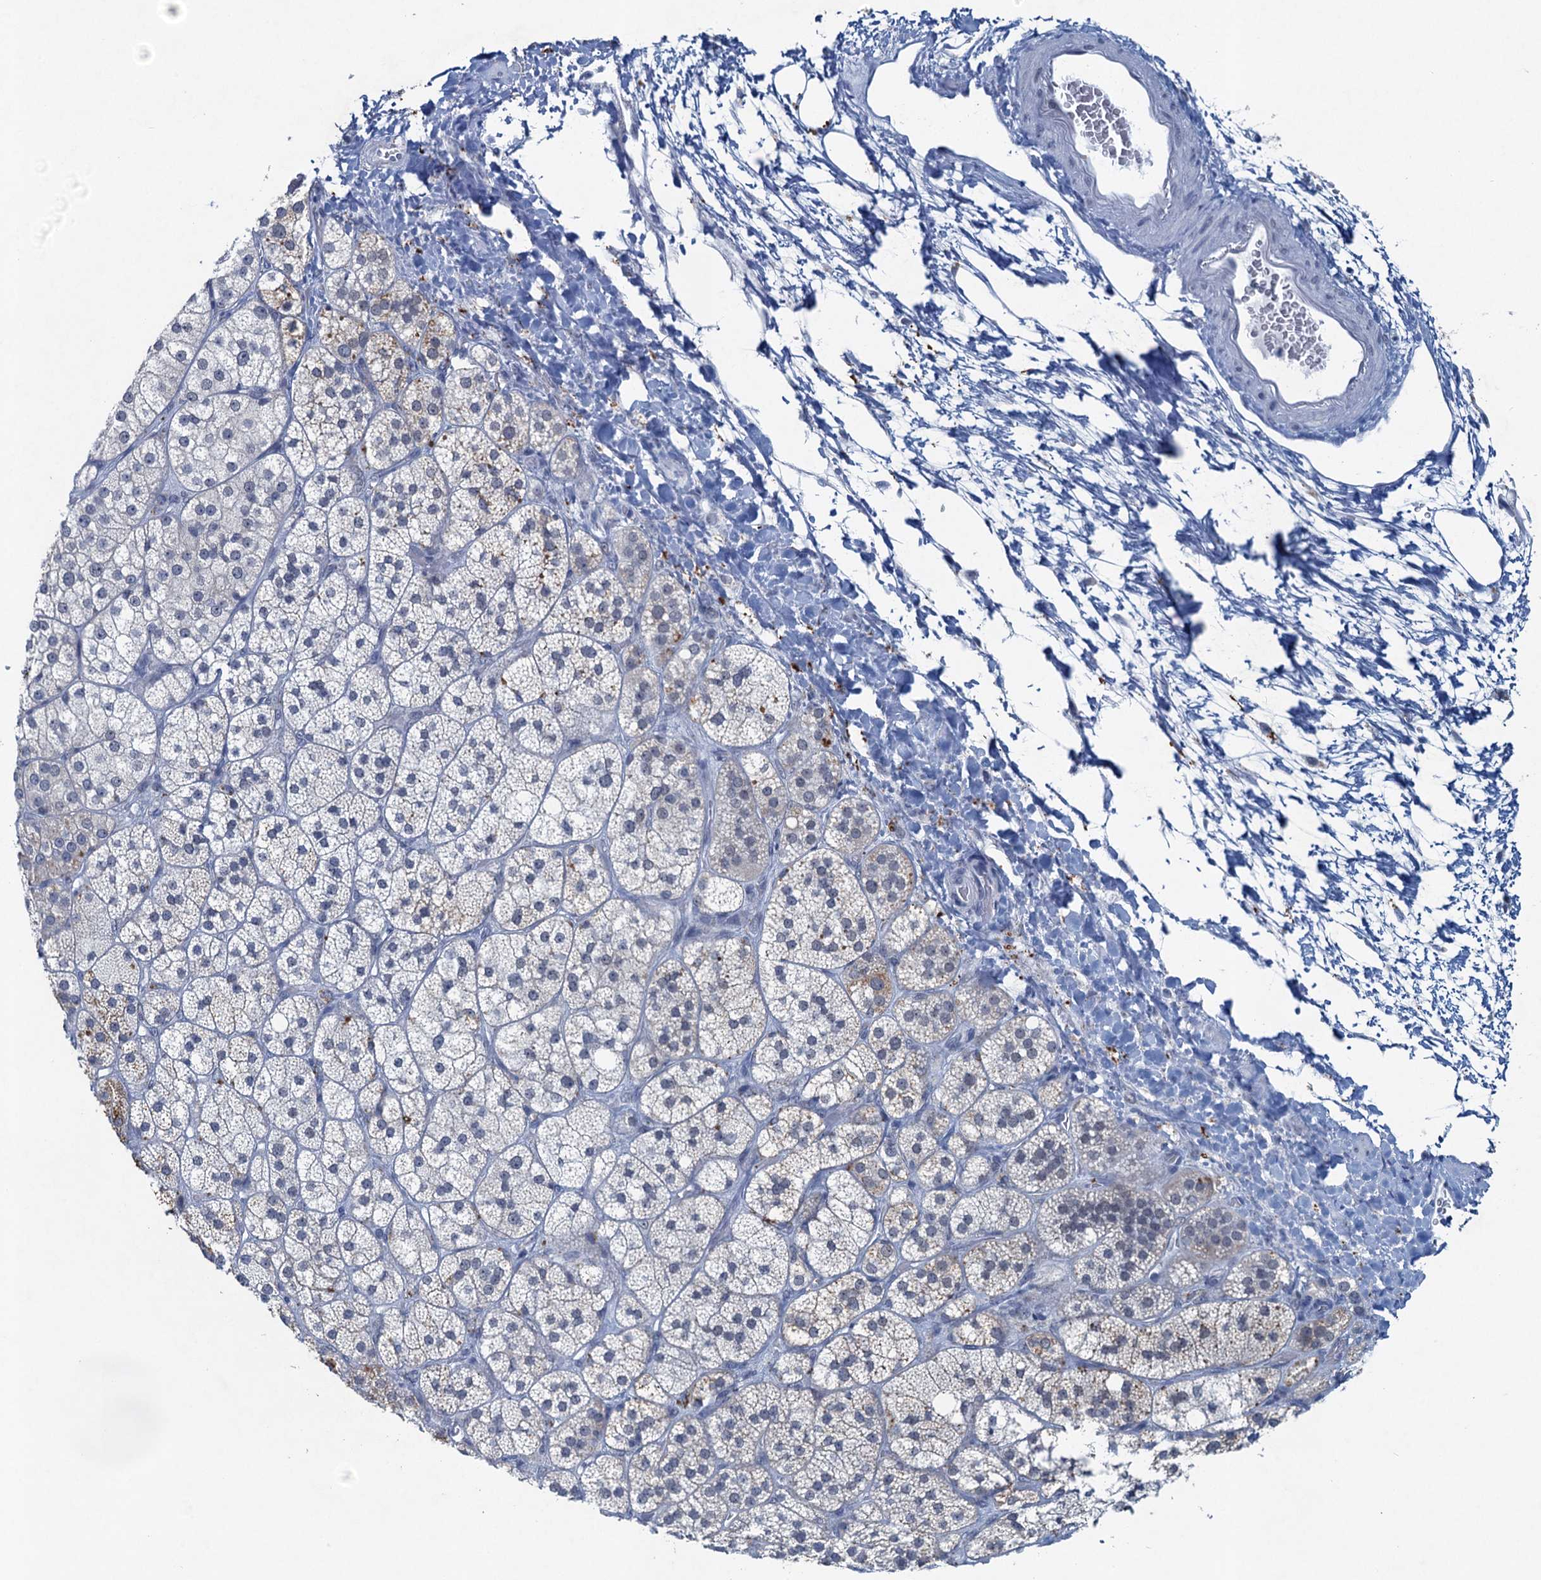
{"staining": {"intensity": "negative", "quantity": "none", "location": "none"}, "tissue": "adrenal gland", "cell_type": "Glandular cells", "image_type": "normal", "snomed": [{"axis": "morphology", "description": "Normal tissue, NOS"}, {"axis": "topography", "description": "Adrenal gland"}], "caption": "This is an immunohistochemistry (IHC) photomicrograph of unremarkable human adrenal gland. There is no expression in glandular cells.", "gene": "ENSG00000230707", "patient": {"sex": "male", "age": 61}}